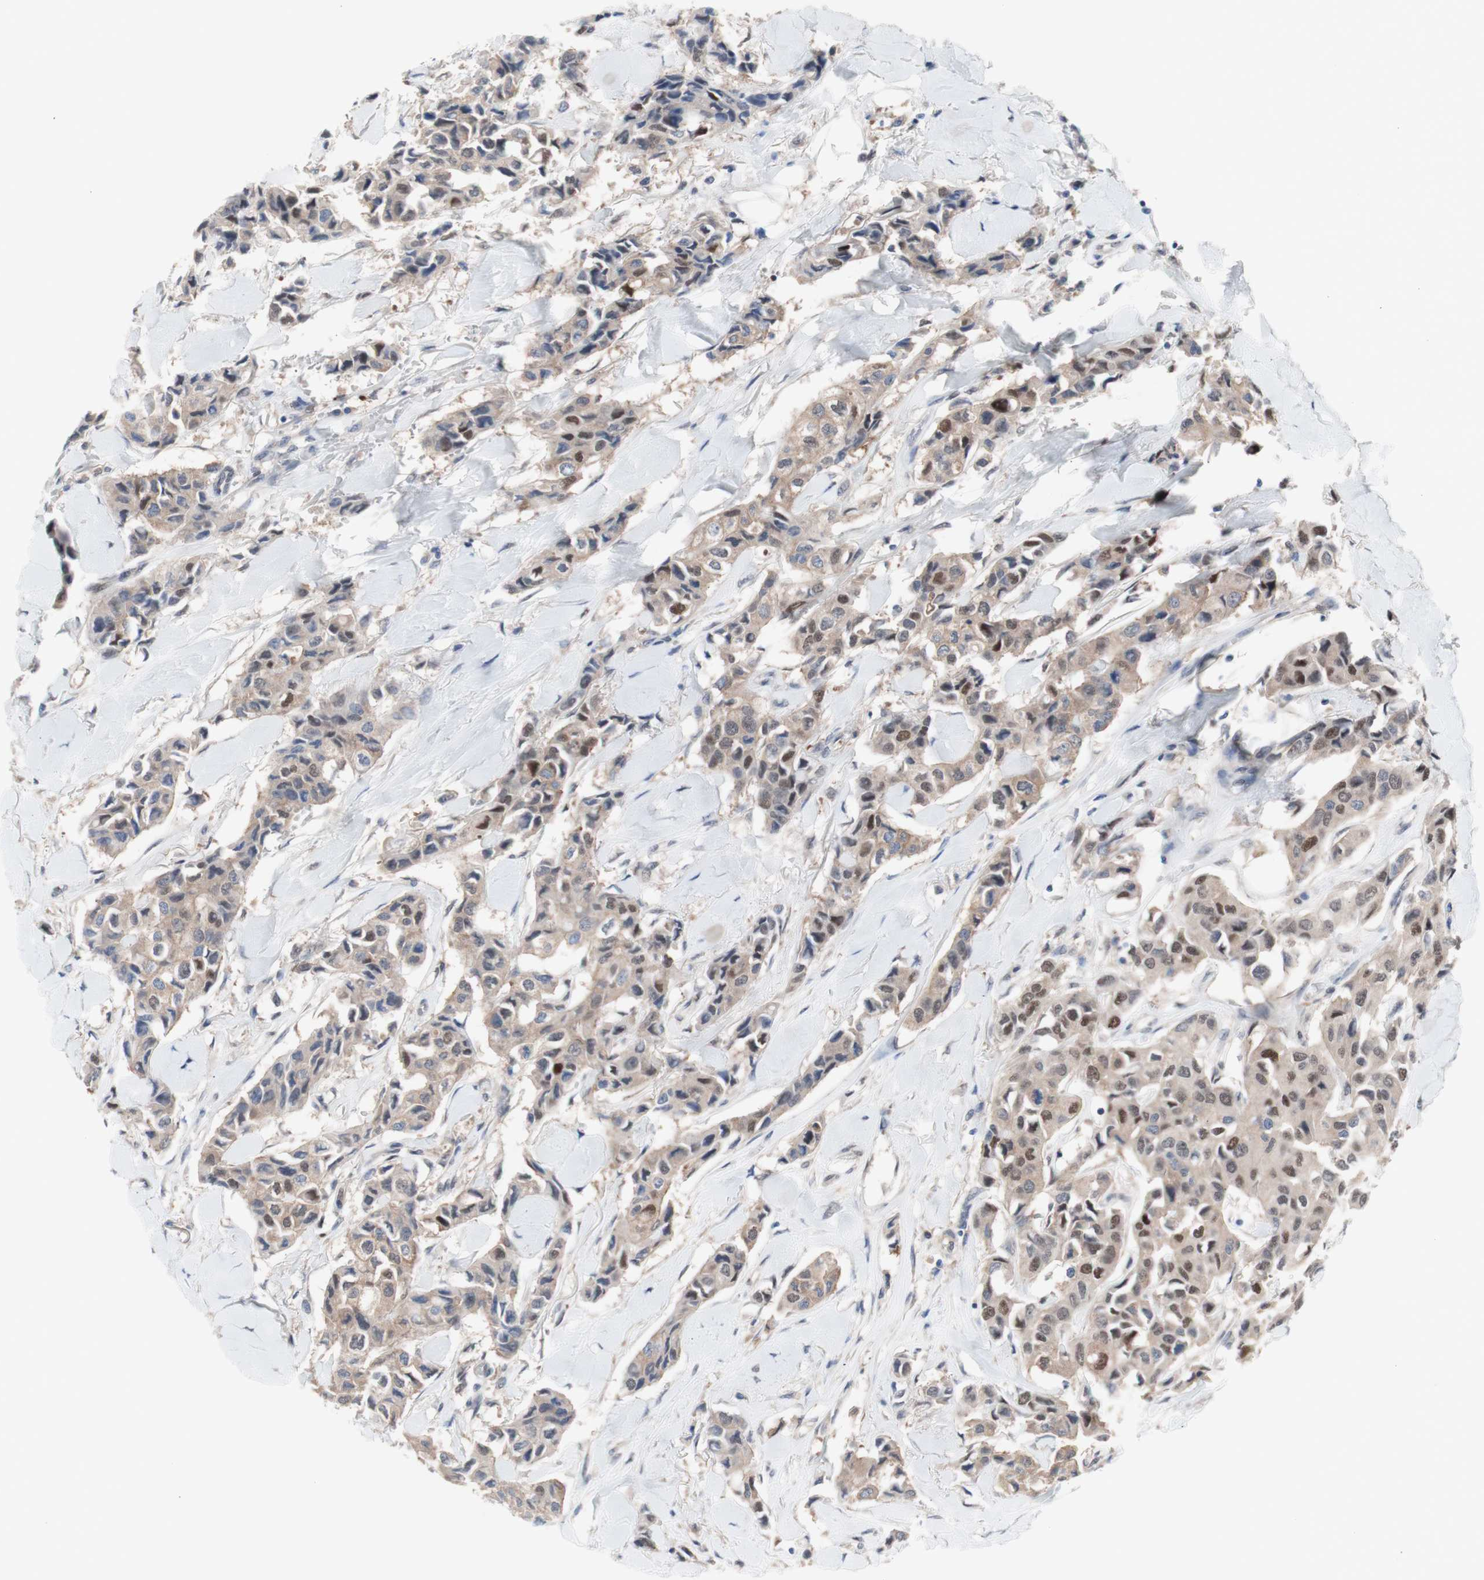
{"staining": {"intensity": "moderate", "quantity": "25%-75%", "location": "cytoplasmic/membranous,nuclear"}, "tissue": "breast cancer", "cell_type": "Tumor cells", "image_type": "cancer", "snomed": [{"axis": "morphology", "description": "Duct carcinoma"}, {"axis": "topography", "description": "Breast"}], "caption": "Brown immunohistochemical staining in breast cancer (invasive ductal carcinoma) reveals moderate cytoplasmic/membranous and nuclear expression in about 25%-75% of tumor cells.", "gene": "PRMT5", "patient": {"sex": "female", "age": 80}}